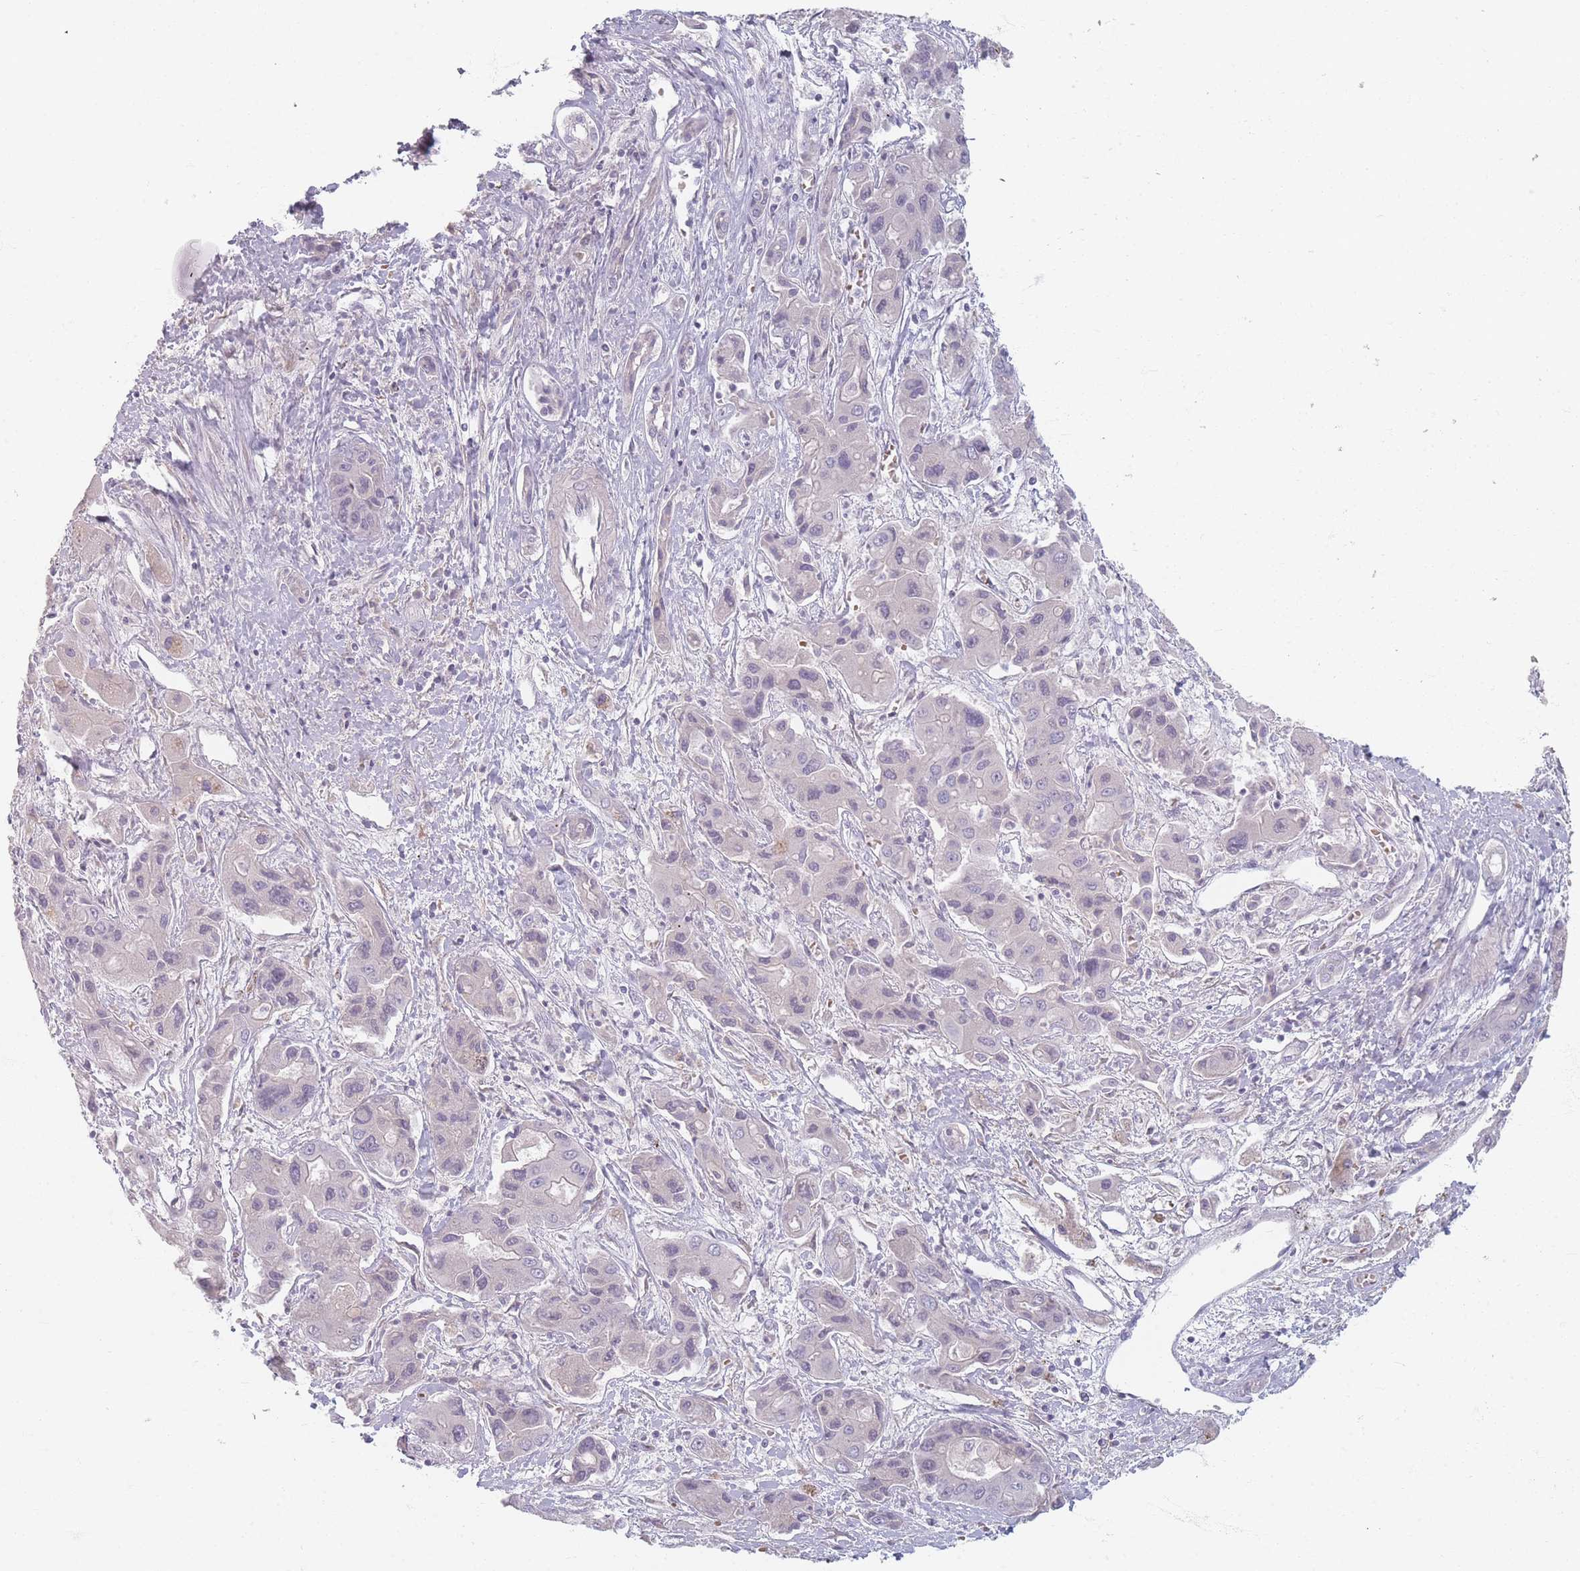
{"staining": {"intensity": "negative", "quantity": "none", "location": "none"}, "tissue": "liver cancer", "cell_type": "Tumor cells", "image_type": "cancer", "snomed": [{"axis": "morphology", "description": "Cholangiocarcinoma"}, {"axis": "topography", "description": "Liver"}], "caption": "Tumor cells show no significant positivity in cholangiocarcinoma (liver).", "gene": "TMOD1", "patient": {"sex": "male", "age": 67}}